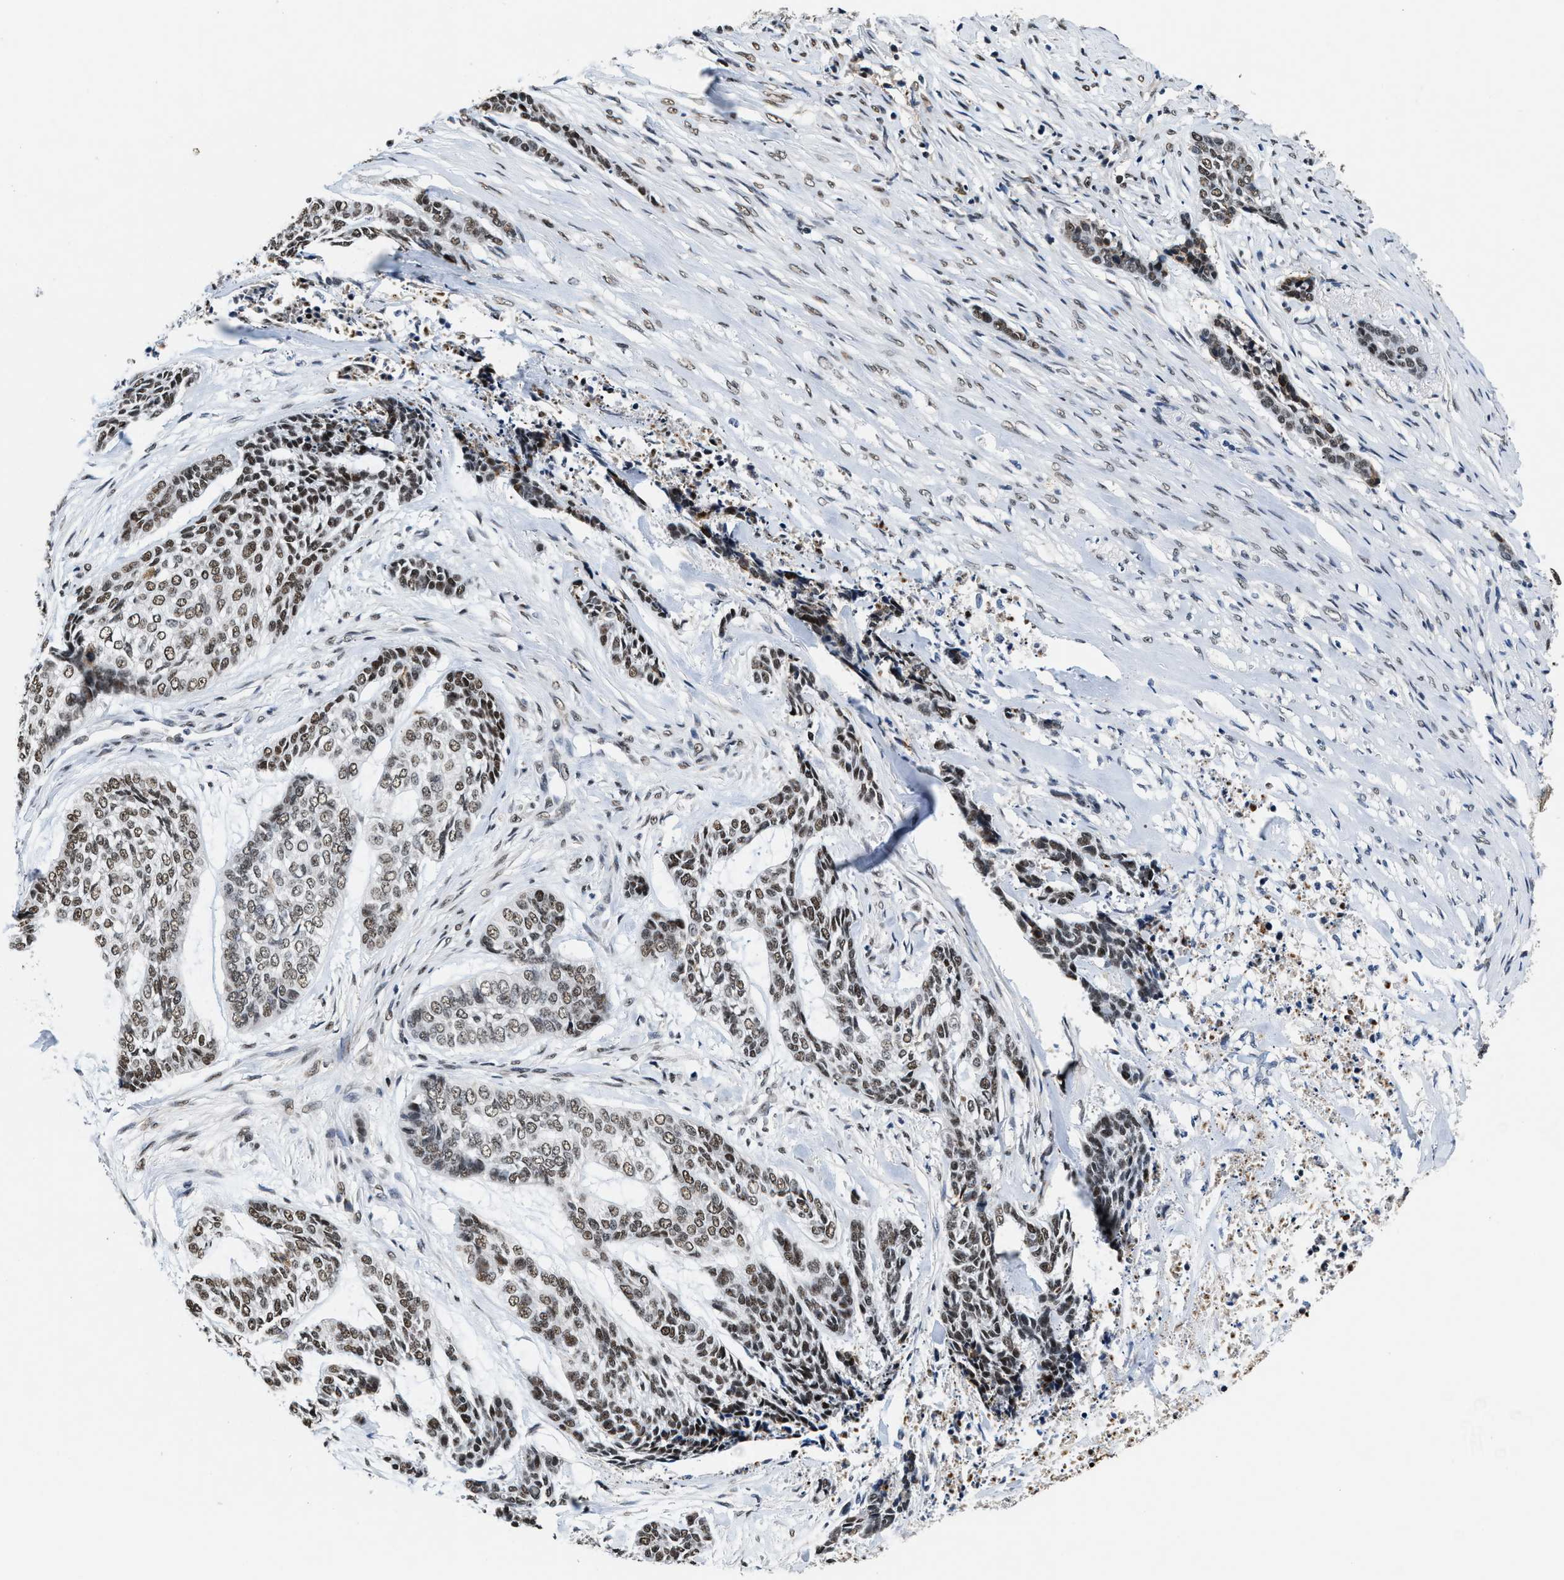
{"staining": {"intensity": "moderate", "quantity": ">75%", "location": "nuclear"}, "tissue": "skin cancer", "cell_type": "Tumor cells", "image_type": "cancer", "snomed": [{"axis": "morphology", "description": "Basal cell carcinoma"}, {"axis": "topography", "description": "Skin"}], "caption": "Protein expression analysis of human skin basal cell carcinoma reveals moderate nuclear staining in about >75% of tumor cells.", "gene": "SUPT16H", "patient": {"sex": "female", "age": 64}}